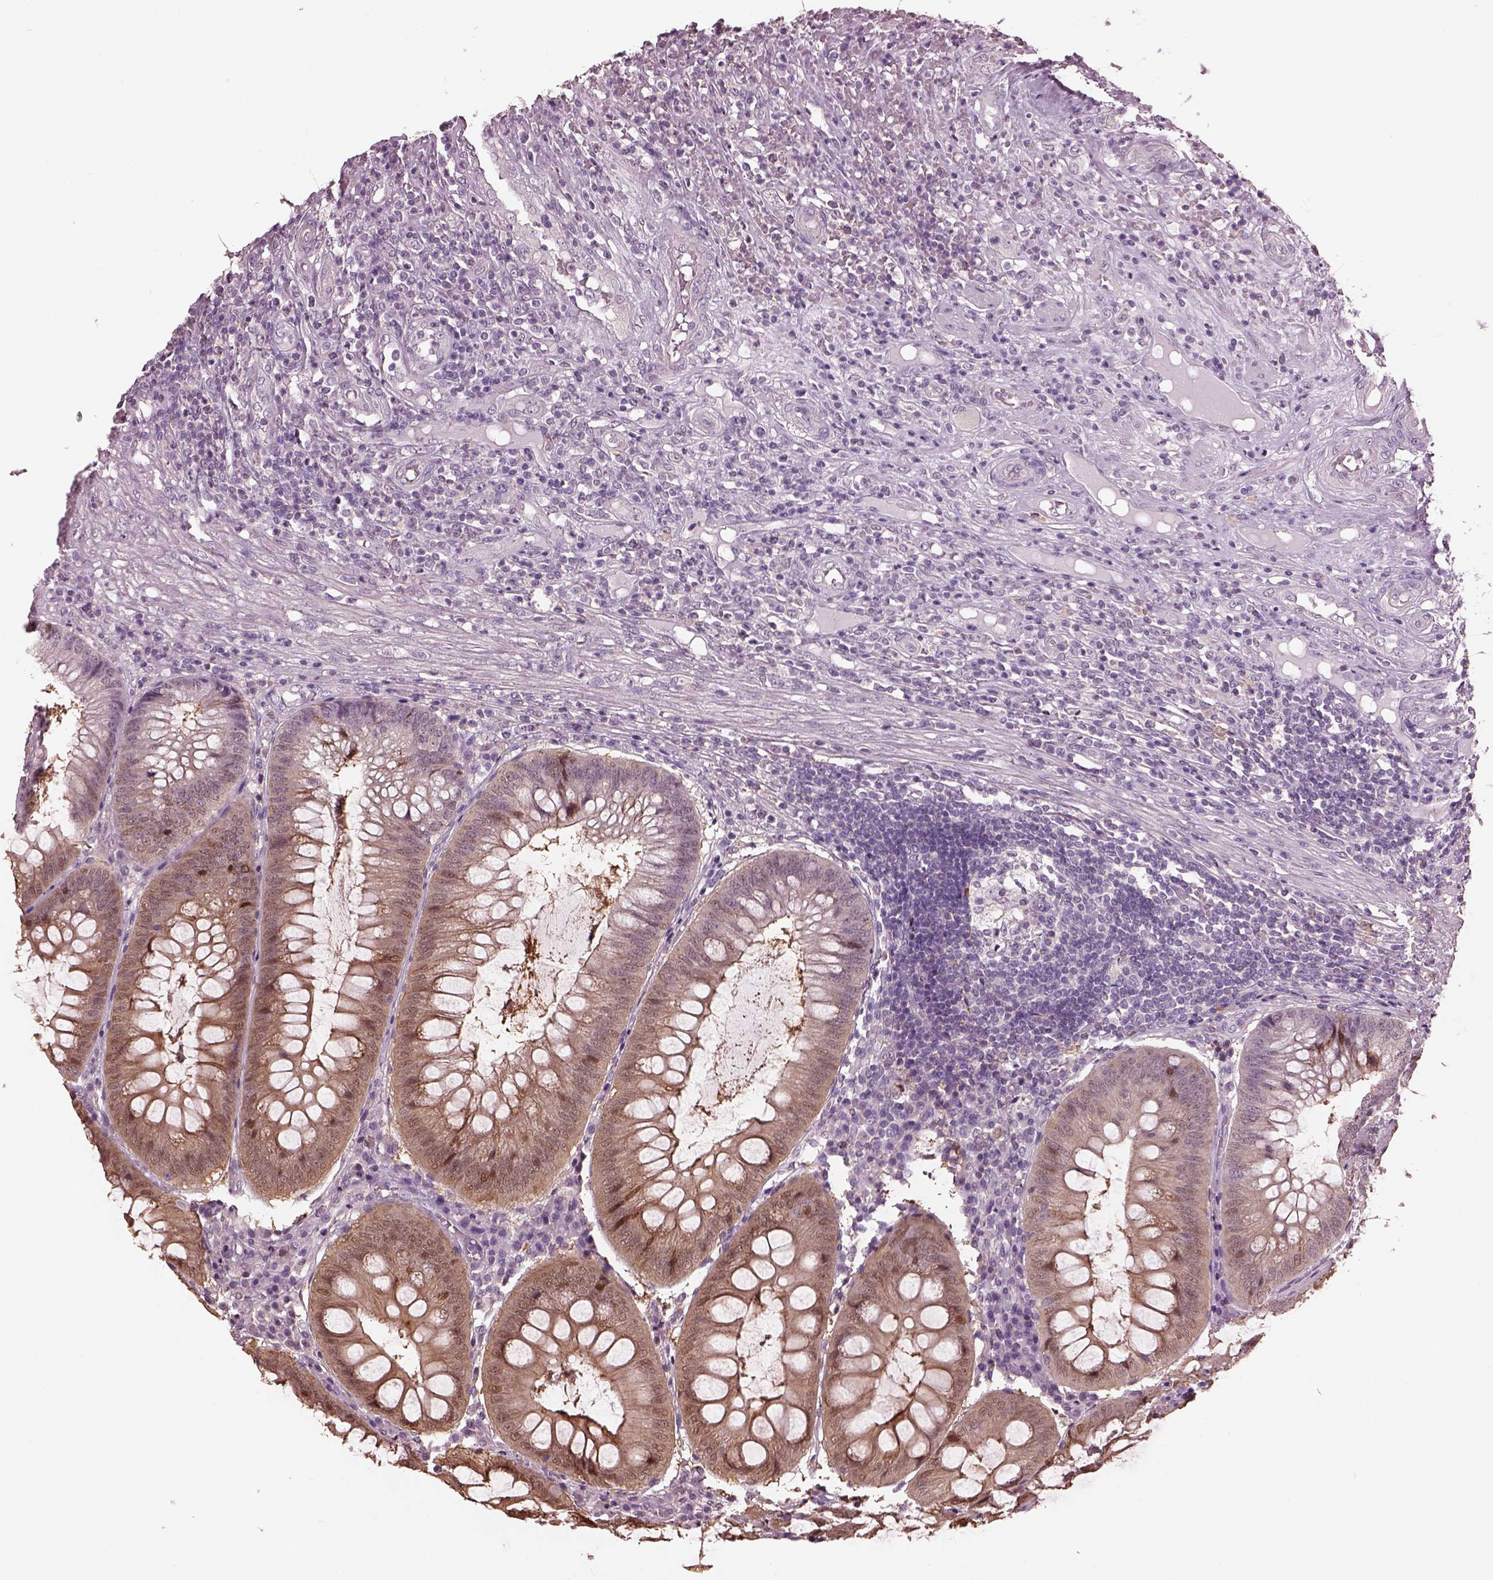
{"staining": {"intensity": "moderate", "quantity": "25%-75%", "location": "cytoplasmic/membranous"}, "tissue": "appendix", "cell_type": "Glandular cells", "image_type": "normal", "snomed": [{"axis": "morphology", "description": "Normal tissue, NOS"}, {"axis": "morphology", "description": "Inflammation, NOS"}, {"axis": "topography", "description": "Appendix"}], "caption": "Protein expression analysis of unremarkable appendix shows moderate cytoplasmic/membranous expression in approximately 25%-75% of glandular cells.", "gene": "SRI", "patient": {"sex": "male", "age": 16}}